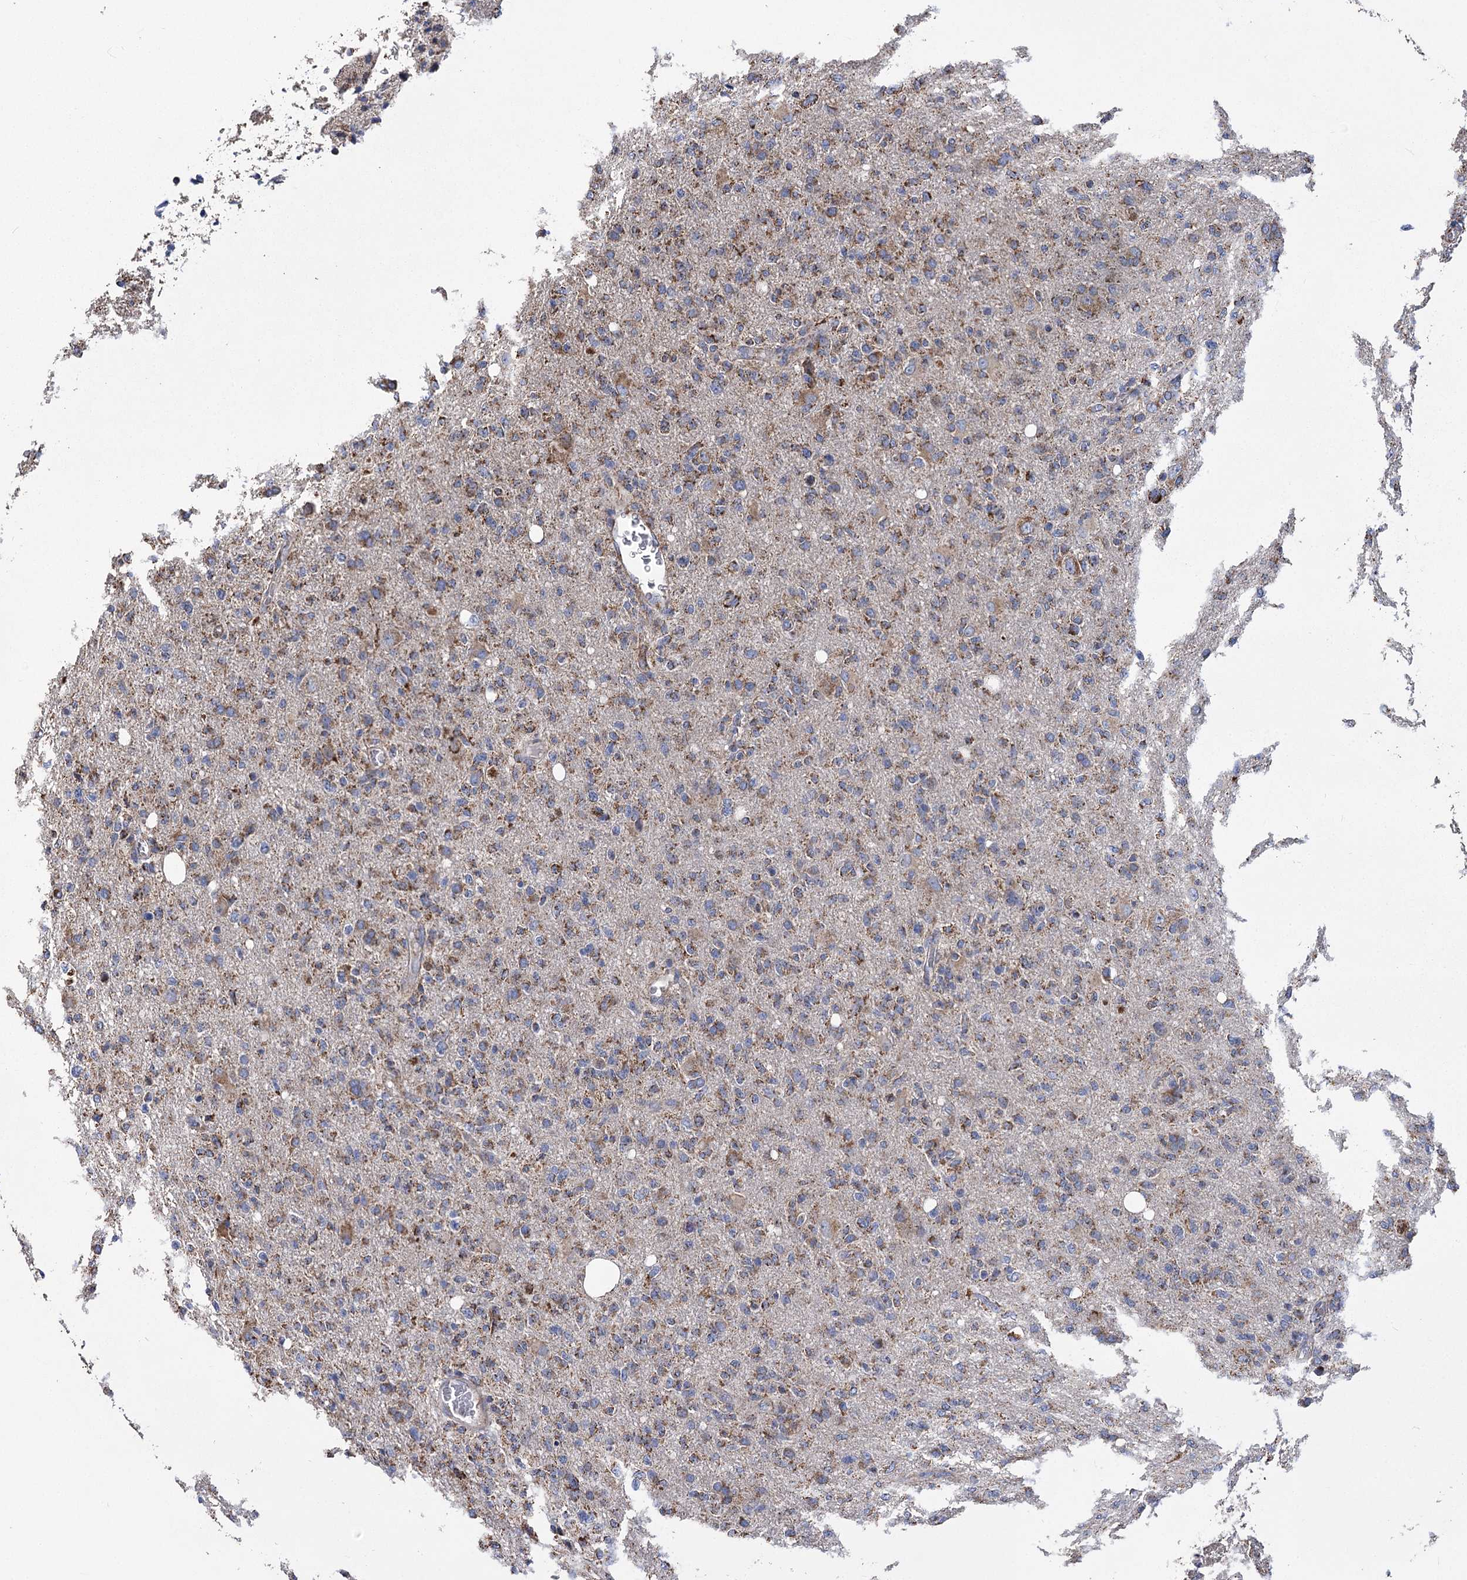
{"staining": {"intensity": "moderate", "quantity": ">75%", "location": "cytoplasmic/membranous"}, "tissue": "glioma", "cell_type": "Tumor cells", "image_type": "cancer", "snomed": [{"axis": "morphology", "description": "Glioma, malignant, High grade"}, {"axis": "topography", "description": "Brain"}], "caption": "DAB (3,3'-diaminobenzidine) immunohistochemical staining of human glioma shows moderate cytoplasmic/membranous protein staining in approximately >75% of tumor cells. The staining was performed using DAB (3,3'-diaminobenzidine) to visualize the protein expression in brown, while the nuclei were stained in blue with hematoxylin (Magnification: 20x).", "gene": "CCDC73", "patient": {"sex": "female", "age": 57}}